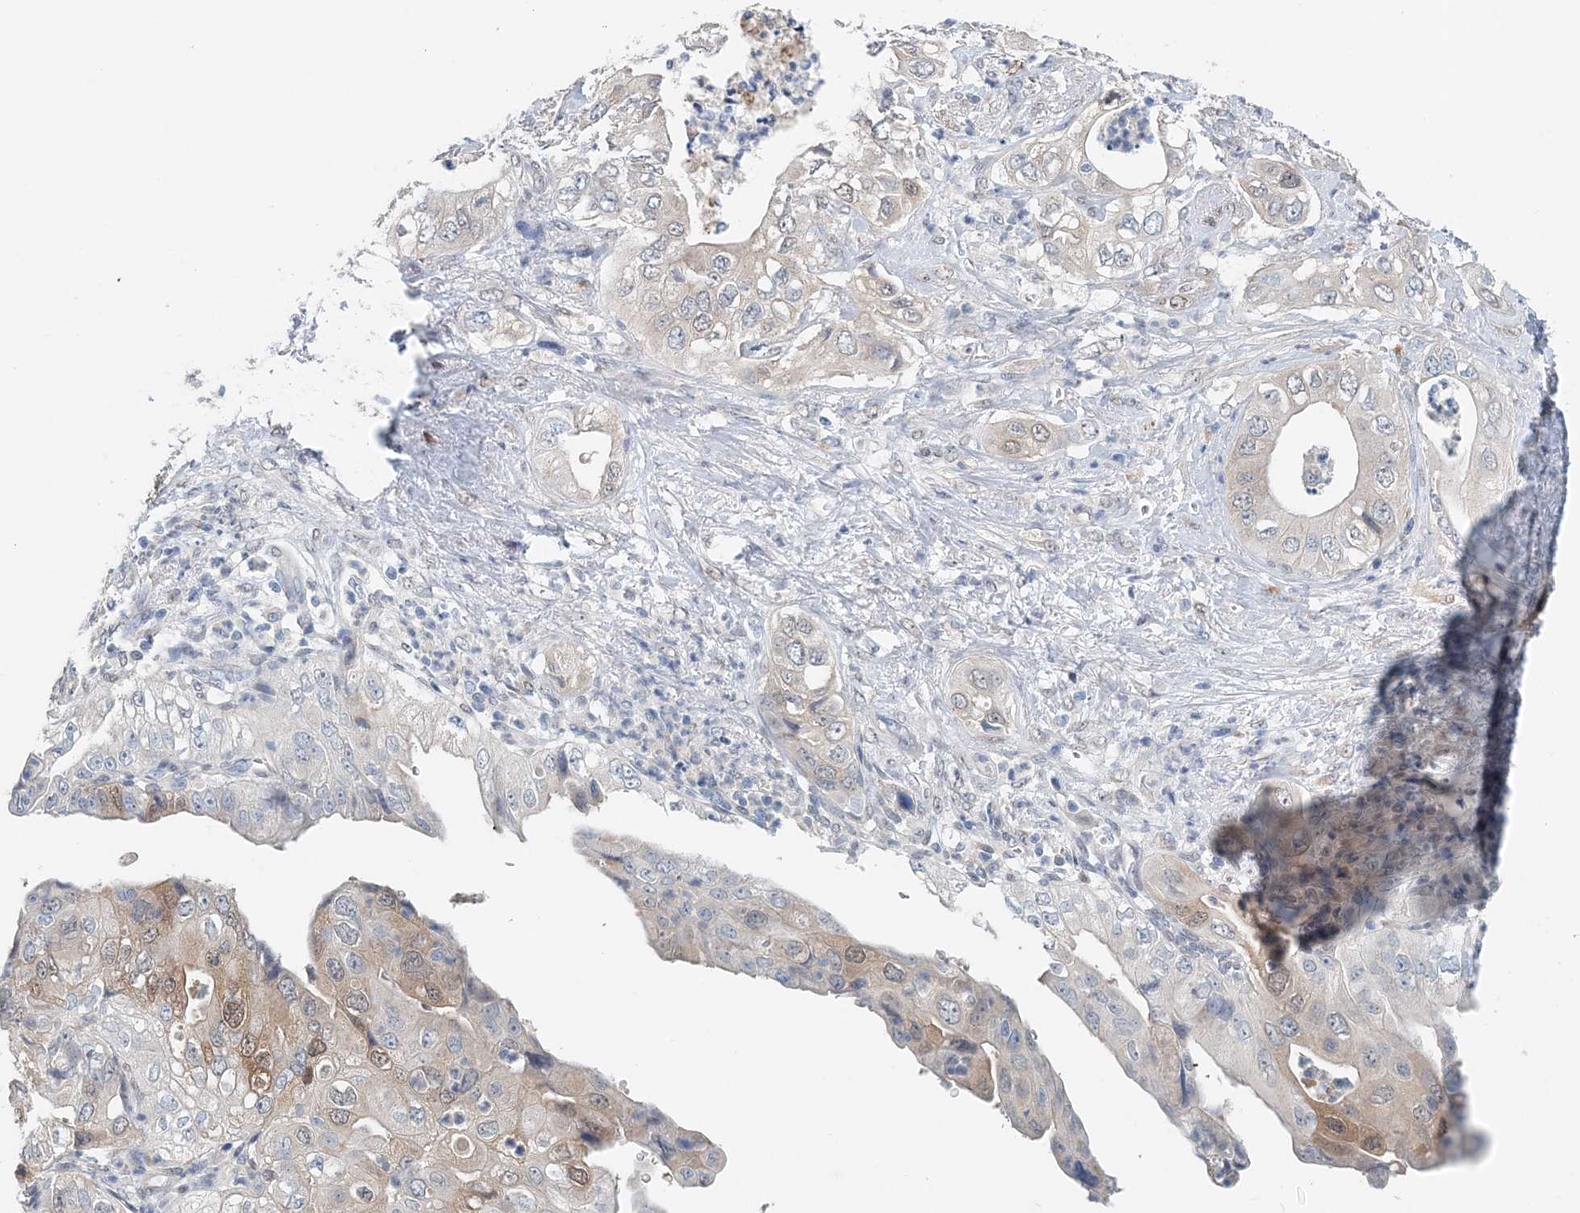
{"staining": {"intensity": "weak", "quantity": "<25%", "location": "cytoplasmic/membranous,nuclear"}, "tissue": "pancreatic cancer", "cell_type": "Tumor cells", "image_type": "cancer", "snomed": [{"axis": "morphology", "description": "Adenocarcinoma, NOS"}, {"axis": "topography", "description": "Pancreas"}], "caption": "Protein analysis of pancreatic cancer shows no significant expression in tumor cells. (Immunohistochemistry (ihc), brightfield microscopy, high magnification).", "gene": "PFN2", "patient": {"sex": "female", "age": 78}}